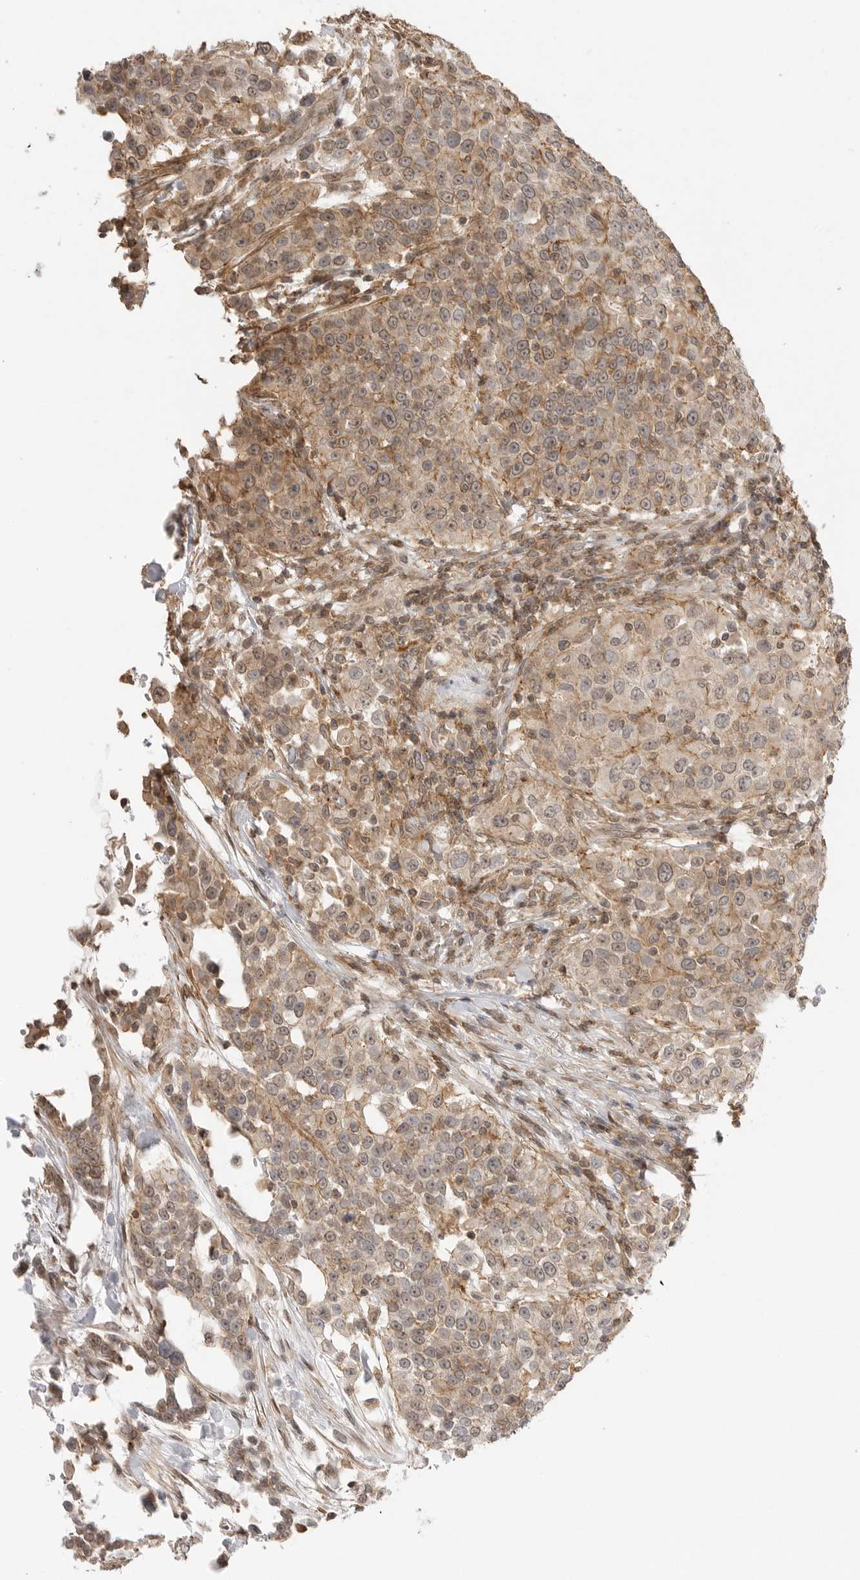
{"staining": {"intensity": "weak", "quantity": "25%-75%", "location": "cytoplasmic/membranous,nuclear"}, "tissue": "urothelial cancer", "cell_type": "Tumor cells", "image_type": "cancer", "snomed": [{"axis": "morphology", "description": "Urothelial carcinoma, High grade"}, {"axis": "topography", "description": "Urinary bladder"}], "caption": "A micrograph showing weak cytoplasmic/membranous and nuclear positivity in about 25%-75% of tumor cells in urothelial cancer, as visualized by brown immunohistochemical staining.", "gene": "GPC2", "patient": {"sex": "female", "age": 80}}